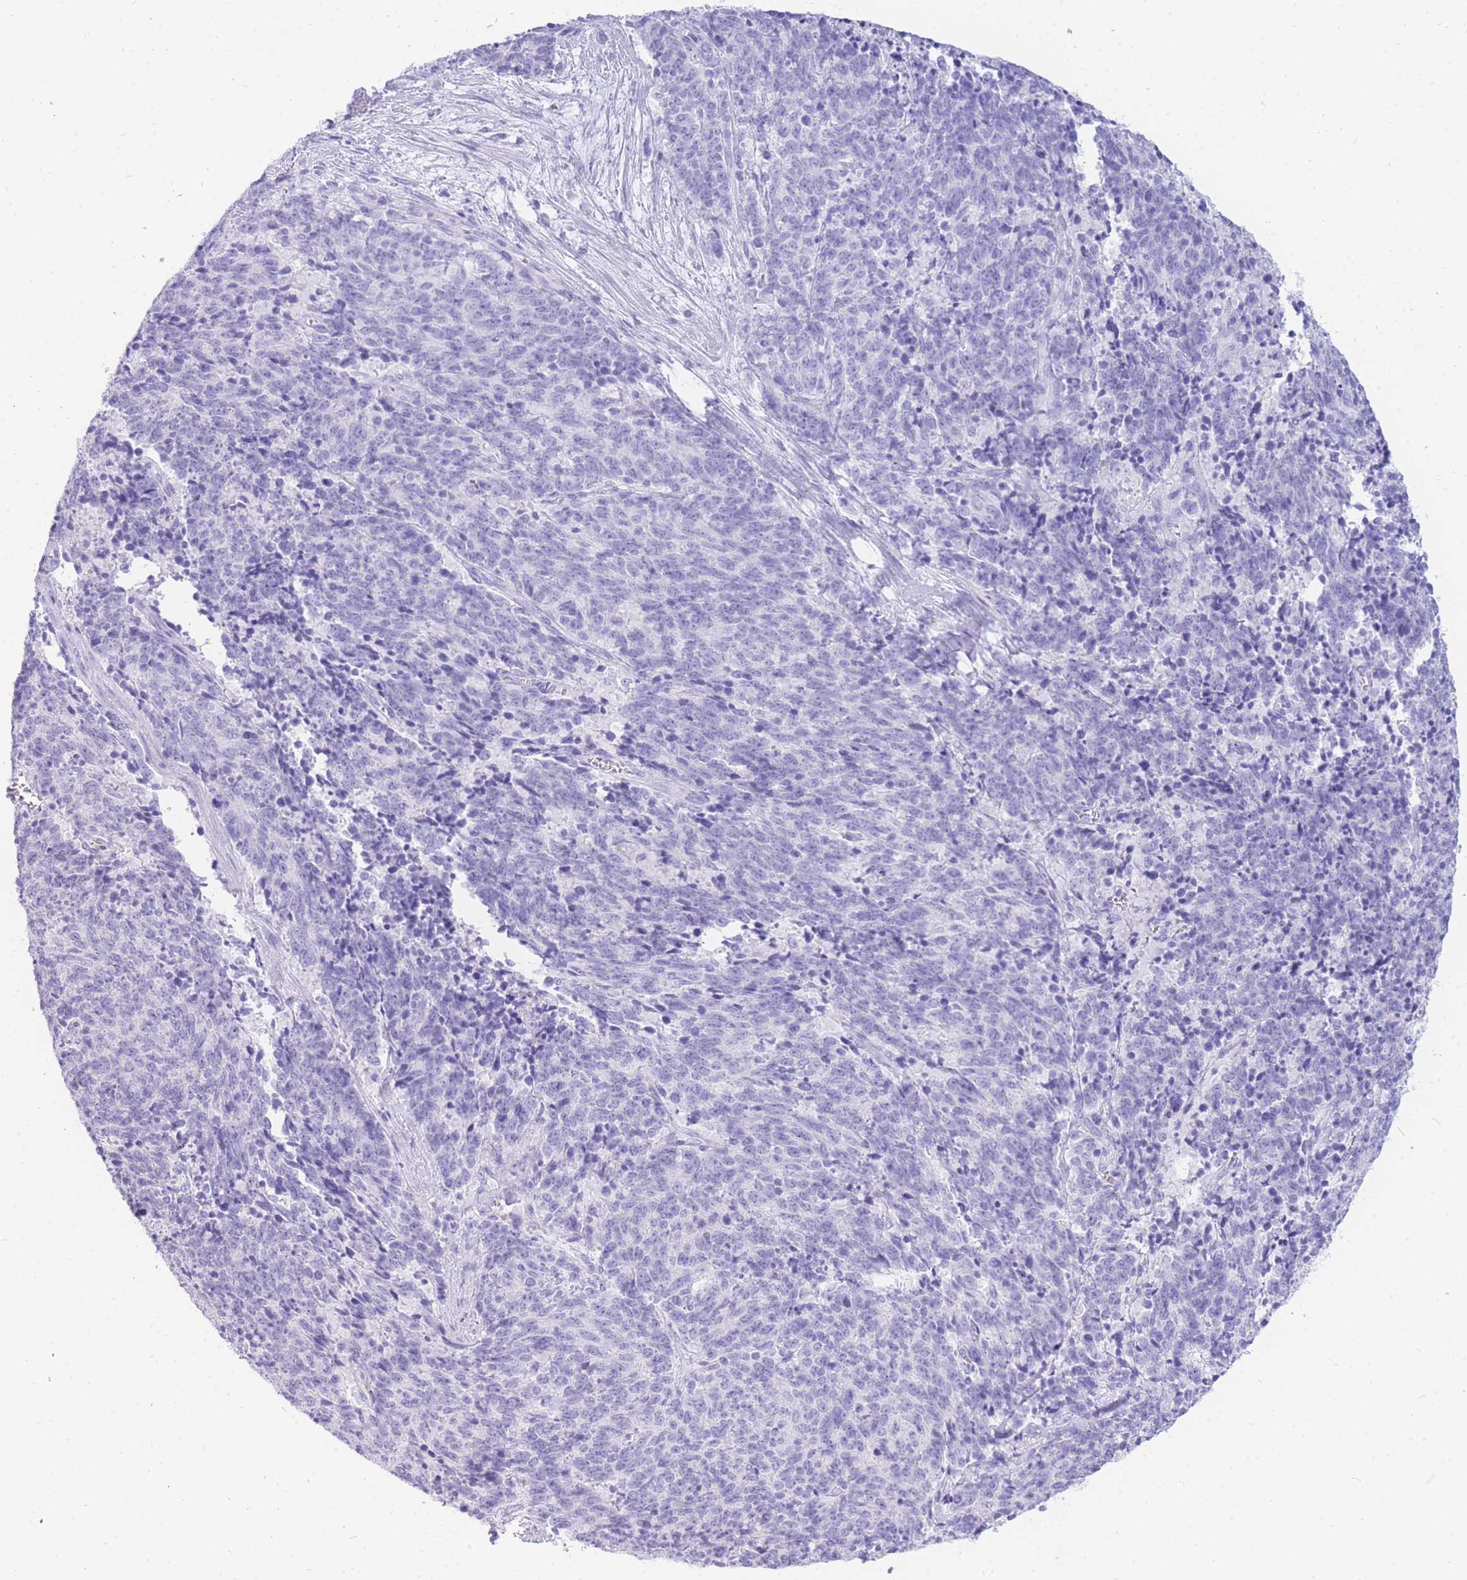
{"staining": {"intensity": "negative", "quantity": "none", "location": "none"}, "tissue": "cervical cancer", "cell_type": "Tumor cells", "image_type": "cancer", "snomed": [{"axis": "morphology", "description": "Squamous cell carcinoma, NOS"}, {"axis": "topography", "description": "Cervix"}], "caption": "The photomicrograph reveals no significant positivity in tumor cells of cervical cancer (squamous cell carcinoma). (Brightfield microscopy of DAB (3,3'-diaminobenzidine) IHC at high magnification).", "gene": "HERC1", "patient": {"sex": "female", "age": 29}}